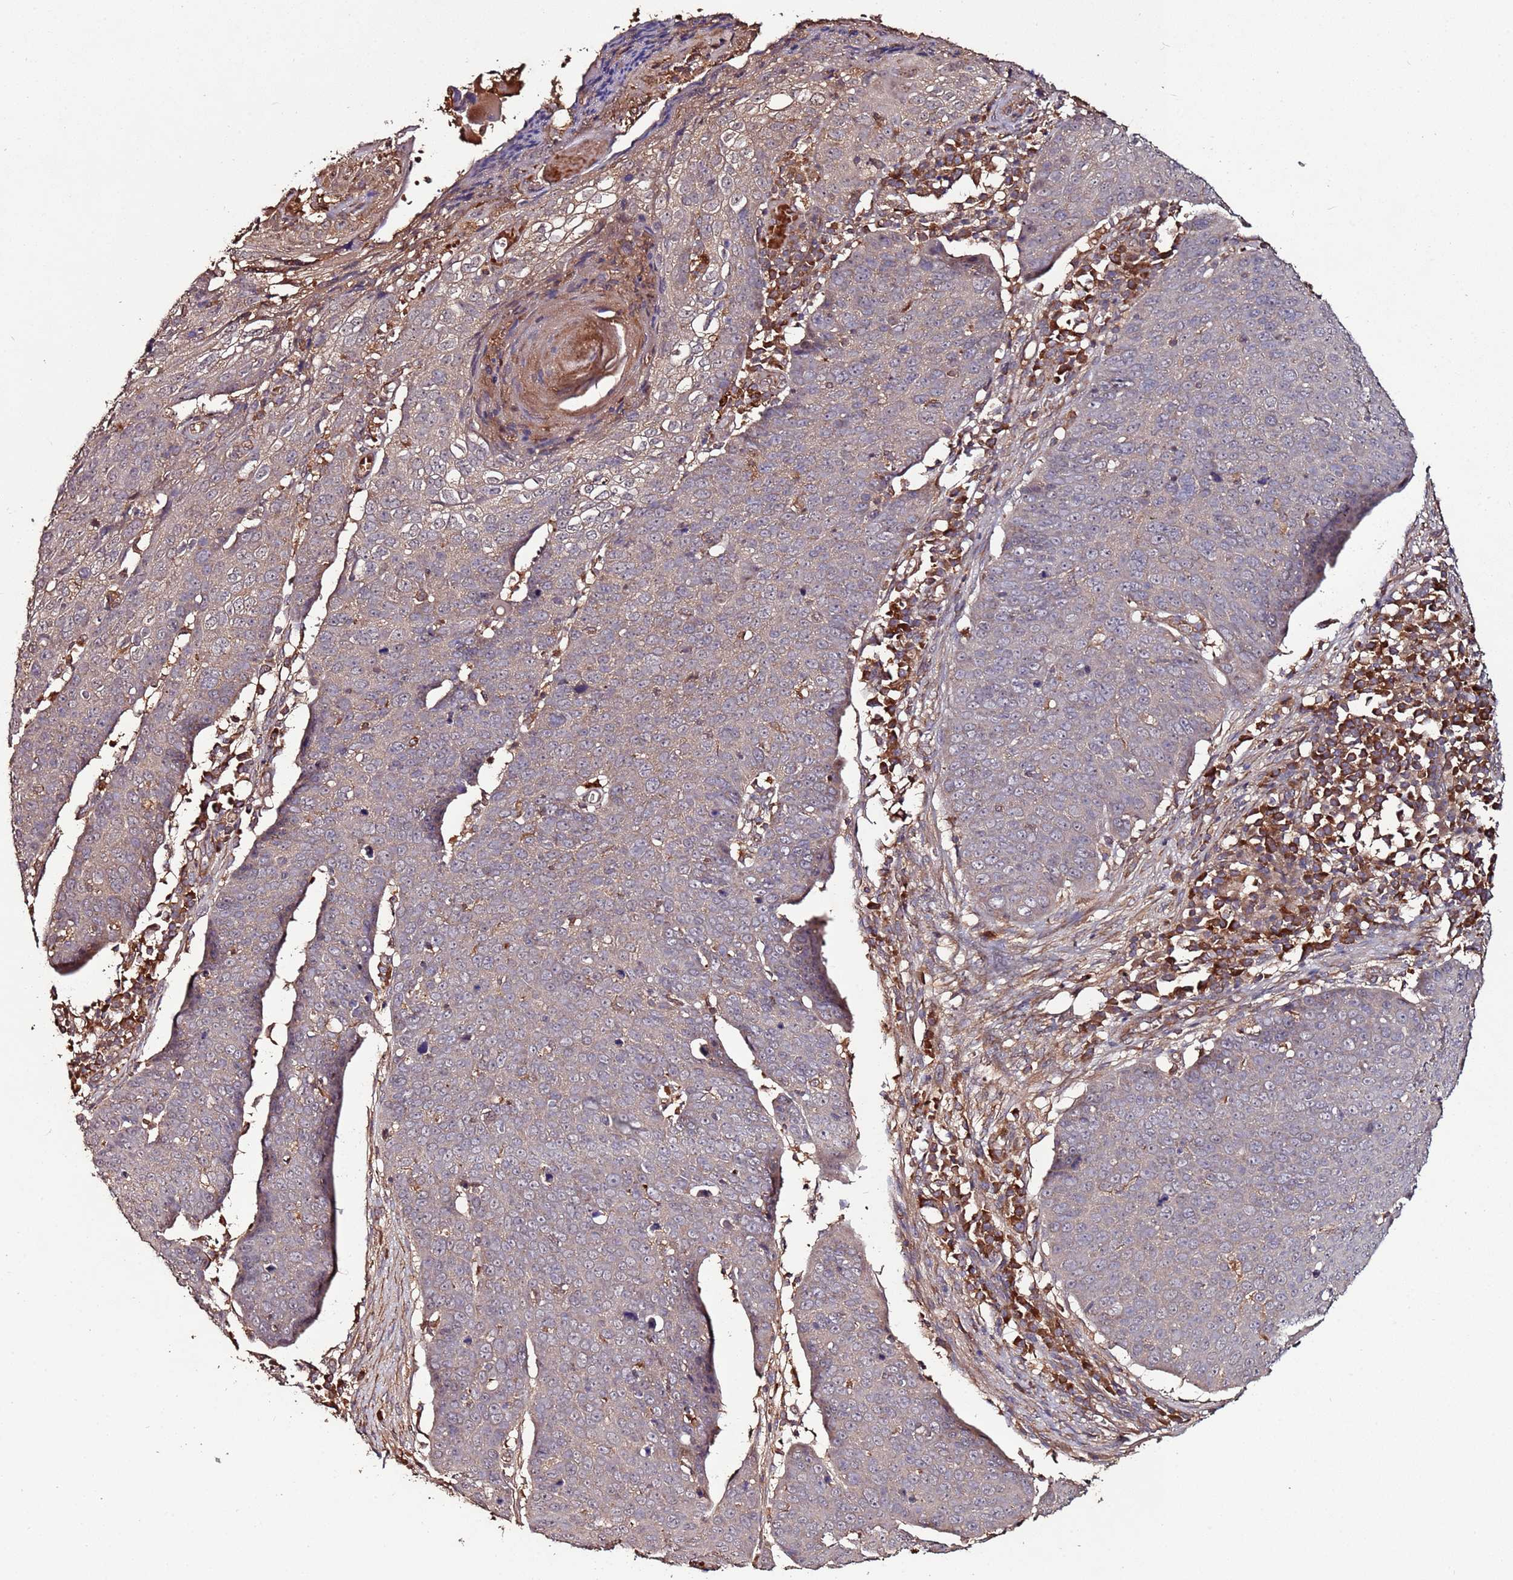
{"staining": {"intensity": "weak", "quantity": "<25%", "location": "cytoplasmic/membranous"}, "tissue": "skin cancer", "cell_type": "Tumor cells", "image_type": "cancer", "snomed": [{"axis": "morphology", "description": "Squamous cell carcinoma, NOS"}, {"axis": "topography", "description": "Skin"}], "caption": "IHC histopathology image of skin cancer stained for a protein (brown), which demonstrates no expression in tumor cells.", "gene": "RPS15A", "patient": {"sex": "male", "age": 71}}